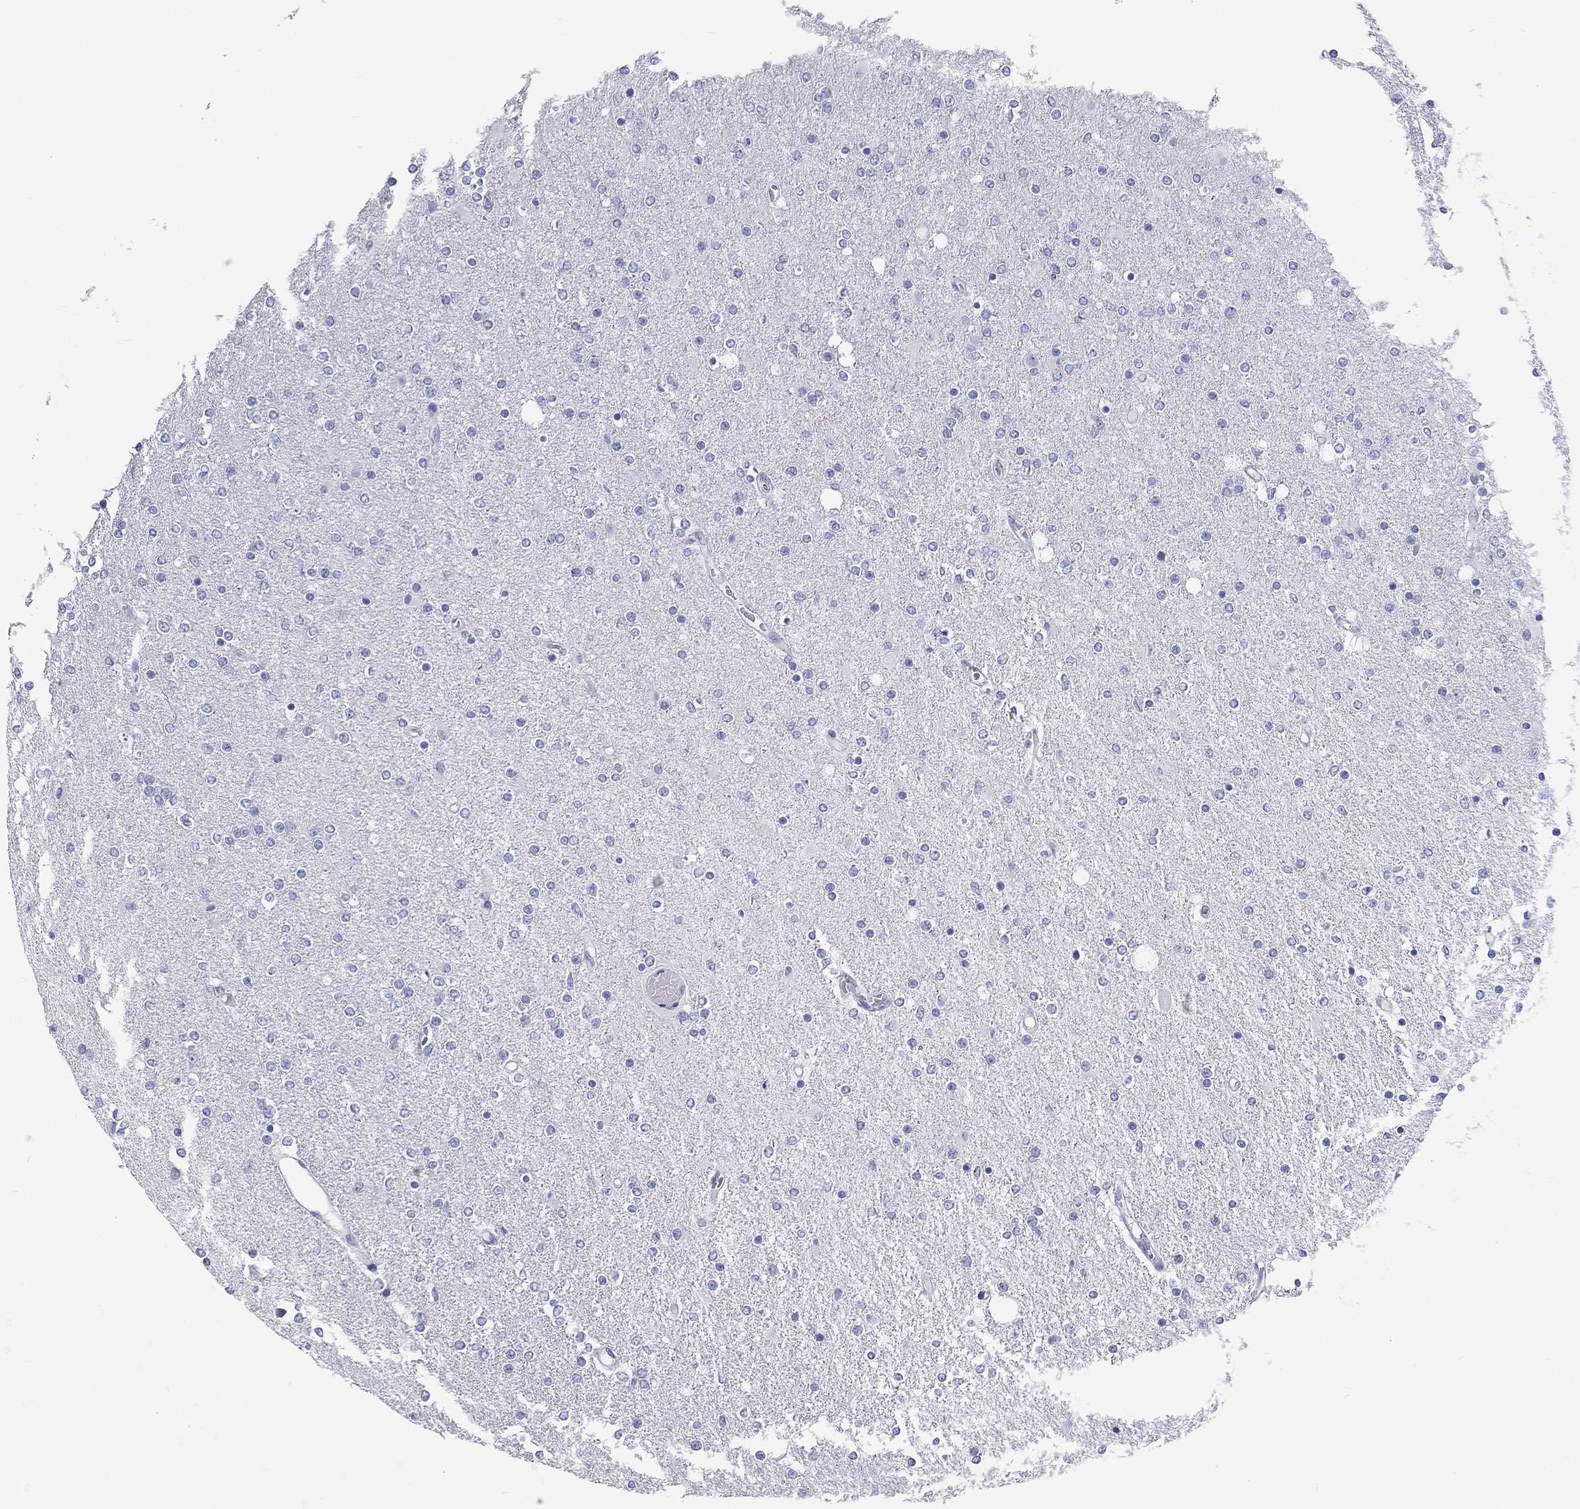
{"staining": {"intensity": "negative", "quantity": "none", "location": "none"}, "tissue": "glioma", "cell_type": "Tumor cells", "image_type": "cancer", "snomed": [{"axis": "morphology", "description": "Glioma, malignant, High grade"}, {"axis": "topography", "description": "Cerebral cortex"}], "caption": "DAB immunohistochemical staining of malignant glioma (high-grade) reveals no significant staining in tumor cells.", "gene": "DNALI1", "patient": {"sex": "male", "age": 70}}